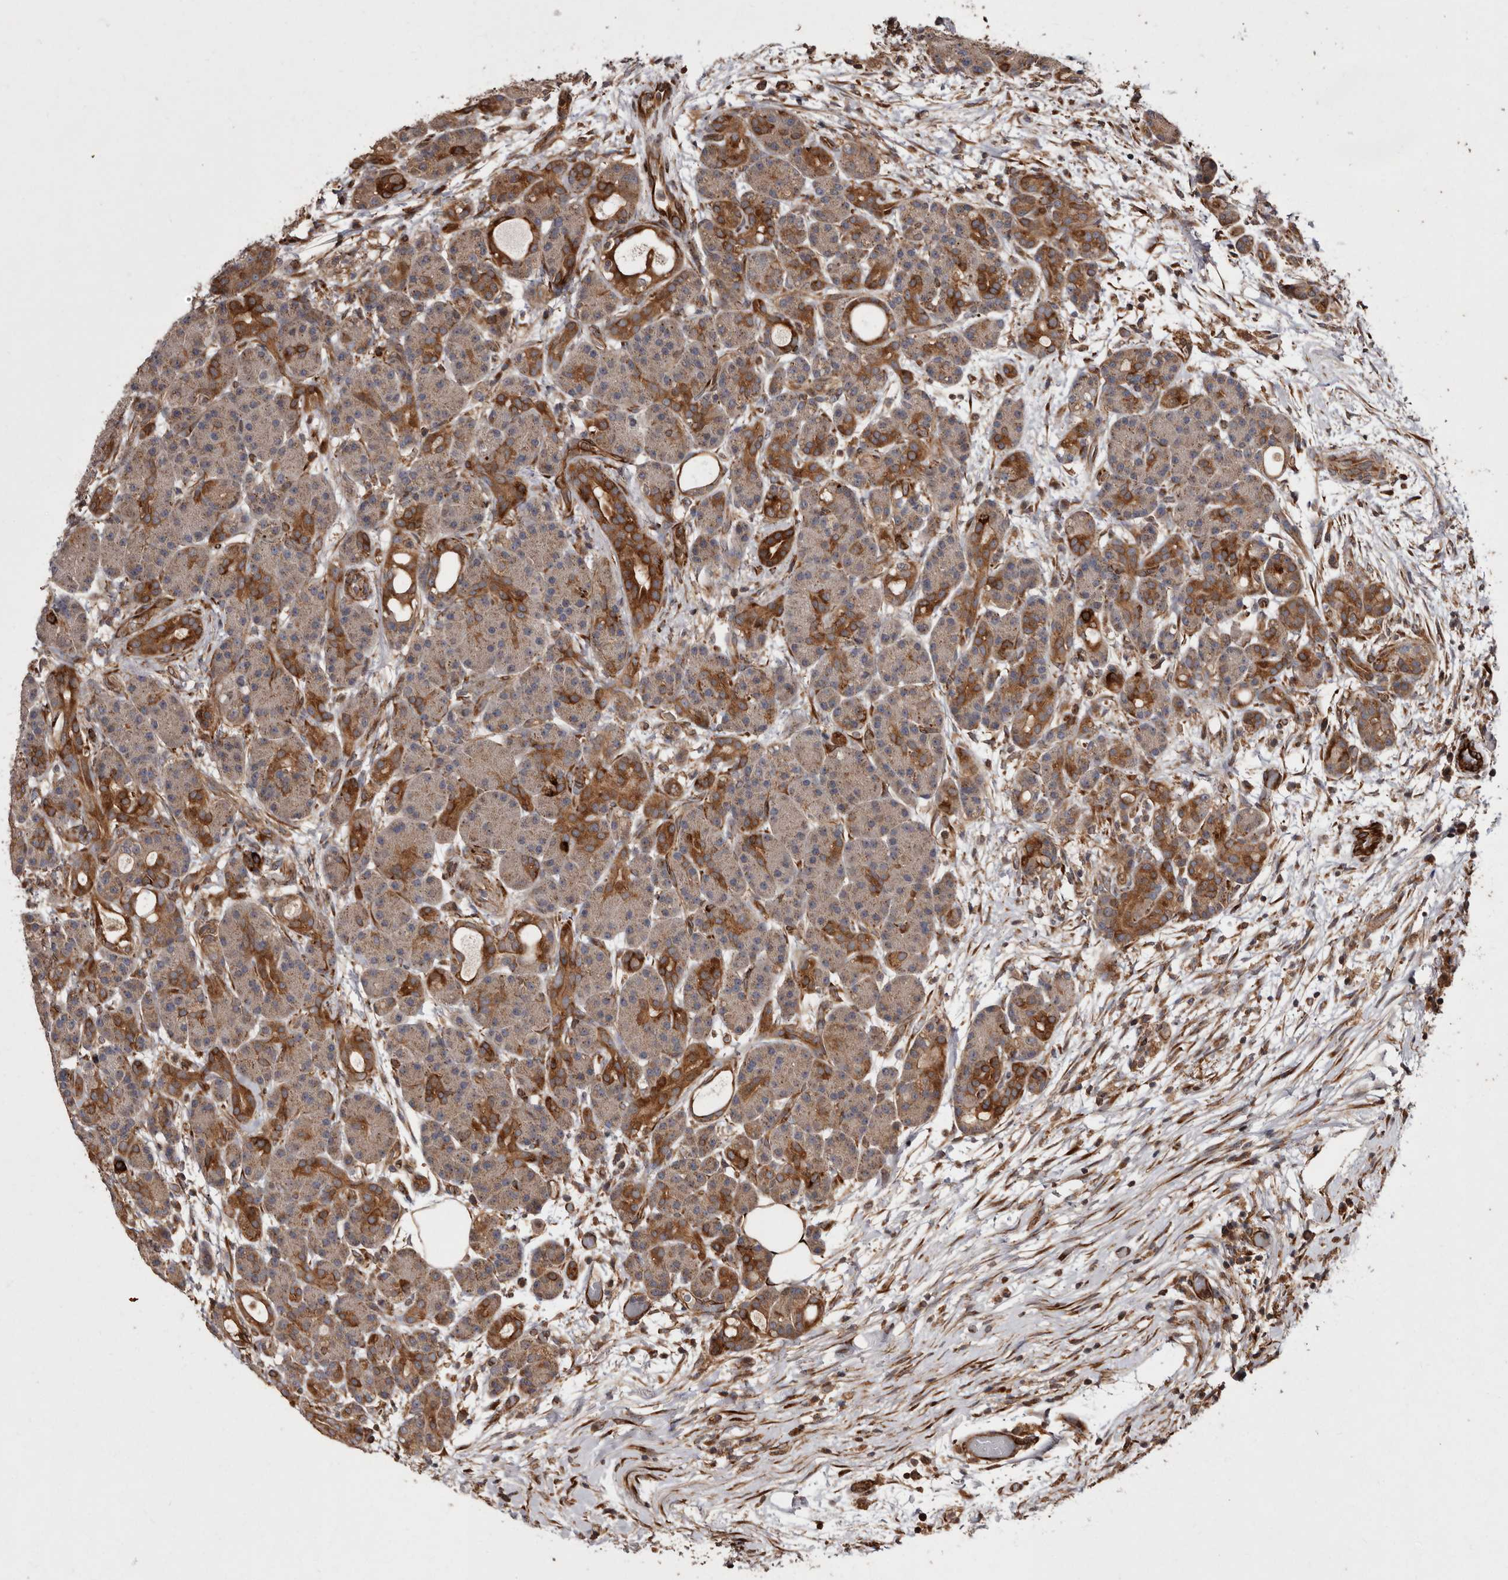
{"staining": {"intensity": "moderate", "quantity": "25%-75%", "location": "cytoplasmic/membranous"}, "tissue": "pancreas", "cell_type": "Exocrine glandular cells", "image_type": "normal", "snomed": [{"axis": "morphology", "description": "Normal tissue, NOS"}, {"axis": "topography", "description": "Pancreas"}], "caption": "IHC image of normal pancreas stained for a protein (brown), which shows medium levels of moderate cytoplasmic/membranous expression in approximately 25%-75% of exocrine glandular cells.", "gene": "FLAD1", "patient": {"sex": "male", "age": 63}}